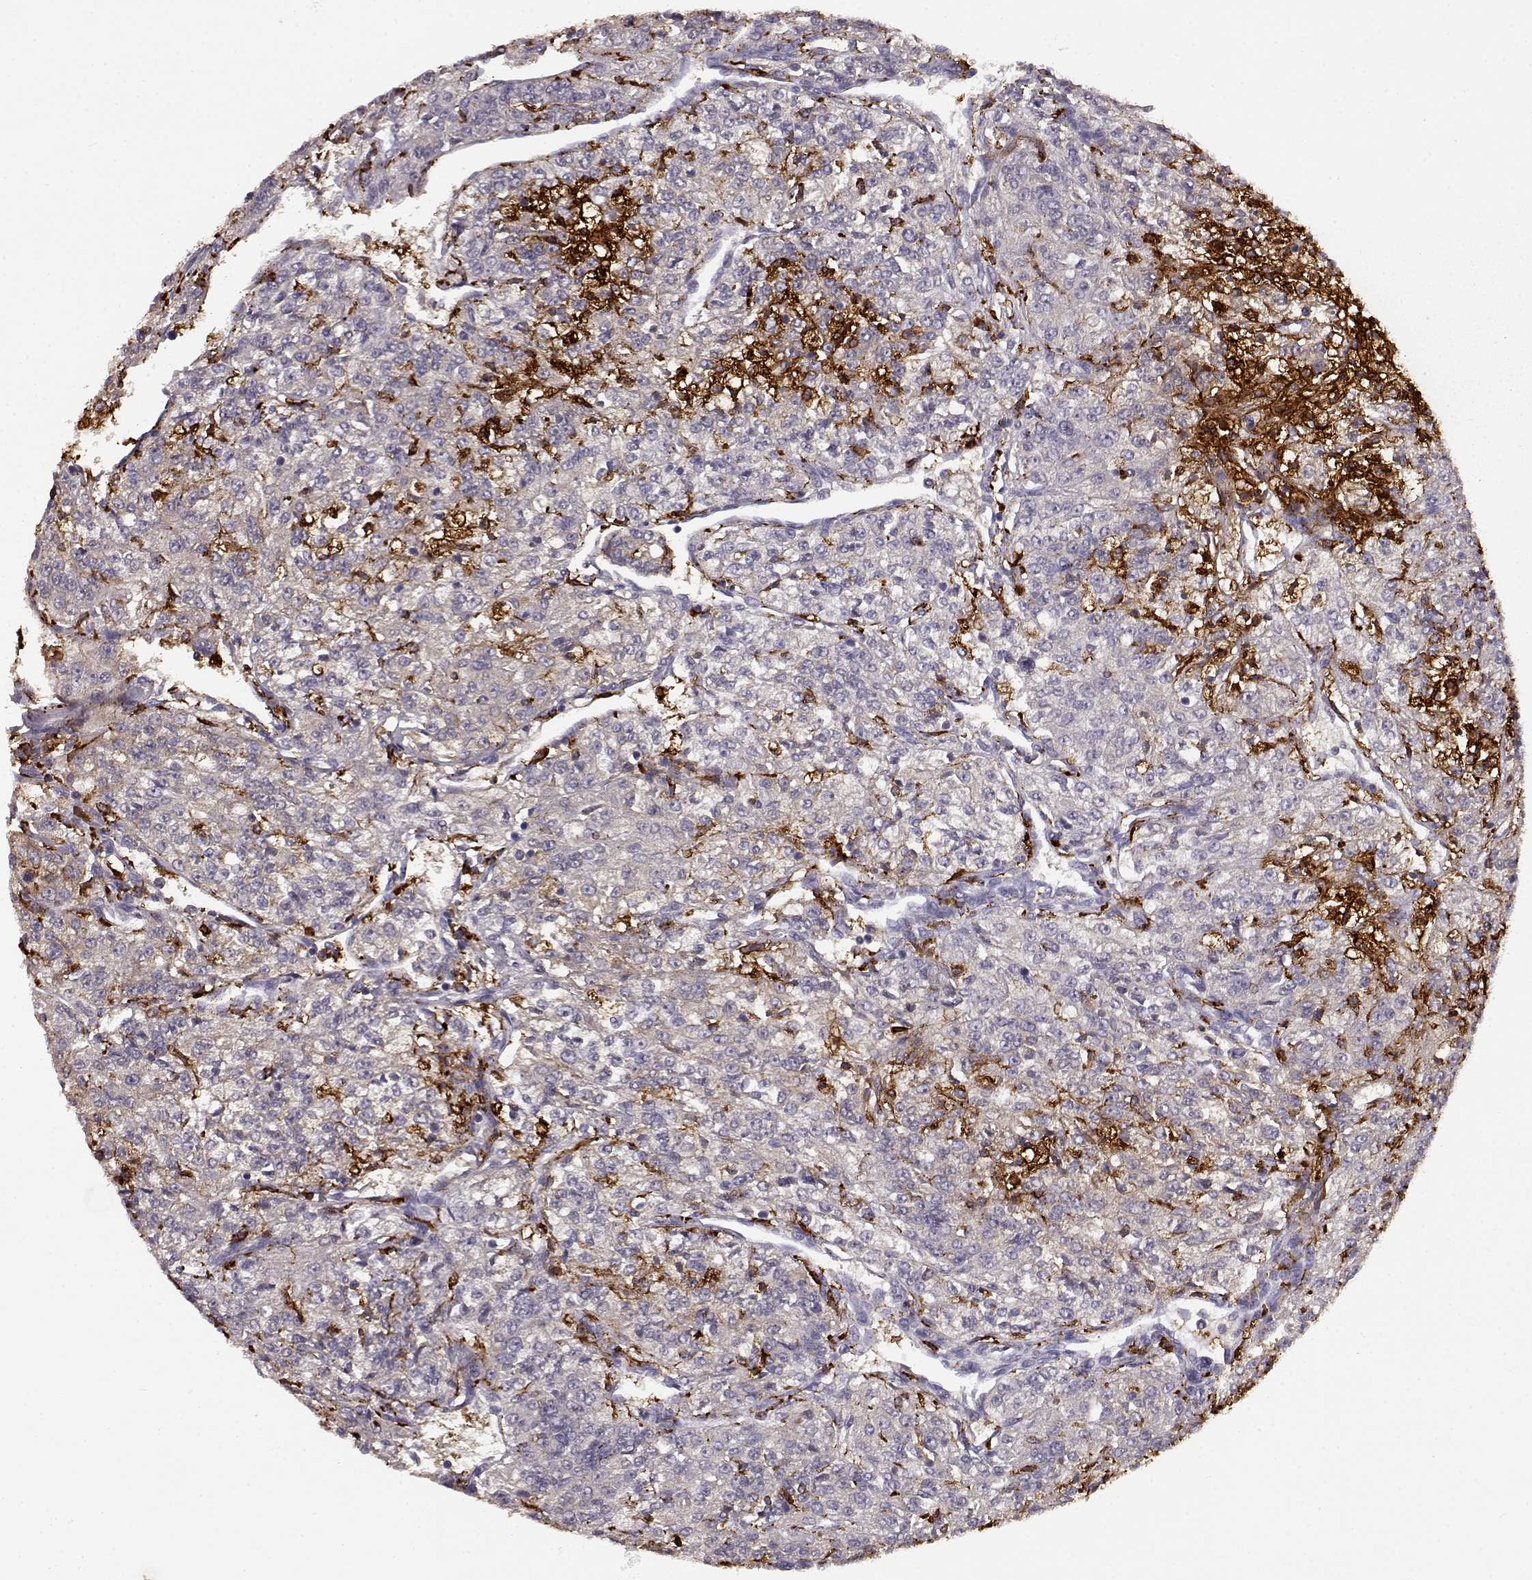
{"staining": {"intensity": "negative", "quantity": "none", "location": "none"}, "tissue": "renal cancer", "cell_type": "Tumor cells", "image_type": "cancer", "snomed": [{"axis": "morphology", "description": "Adenocarcinoma, NOS"}, {"axis": "topography", "description": "Kidney"}], "caption": "High magnification brightfield microscopy of adenocarcinoma (renal) stained with DAB (3,3'-diaminobenzidine) (brown) and counterstained with hematoxylin (blue): tumor cells show no significant positivity.", "gene": "CCNF", "patient": {"sex": "female", "age": 63}}